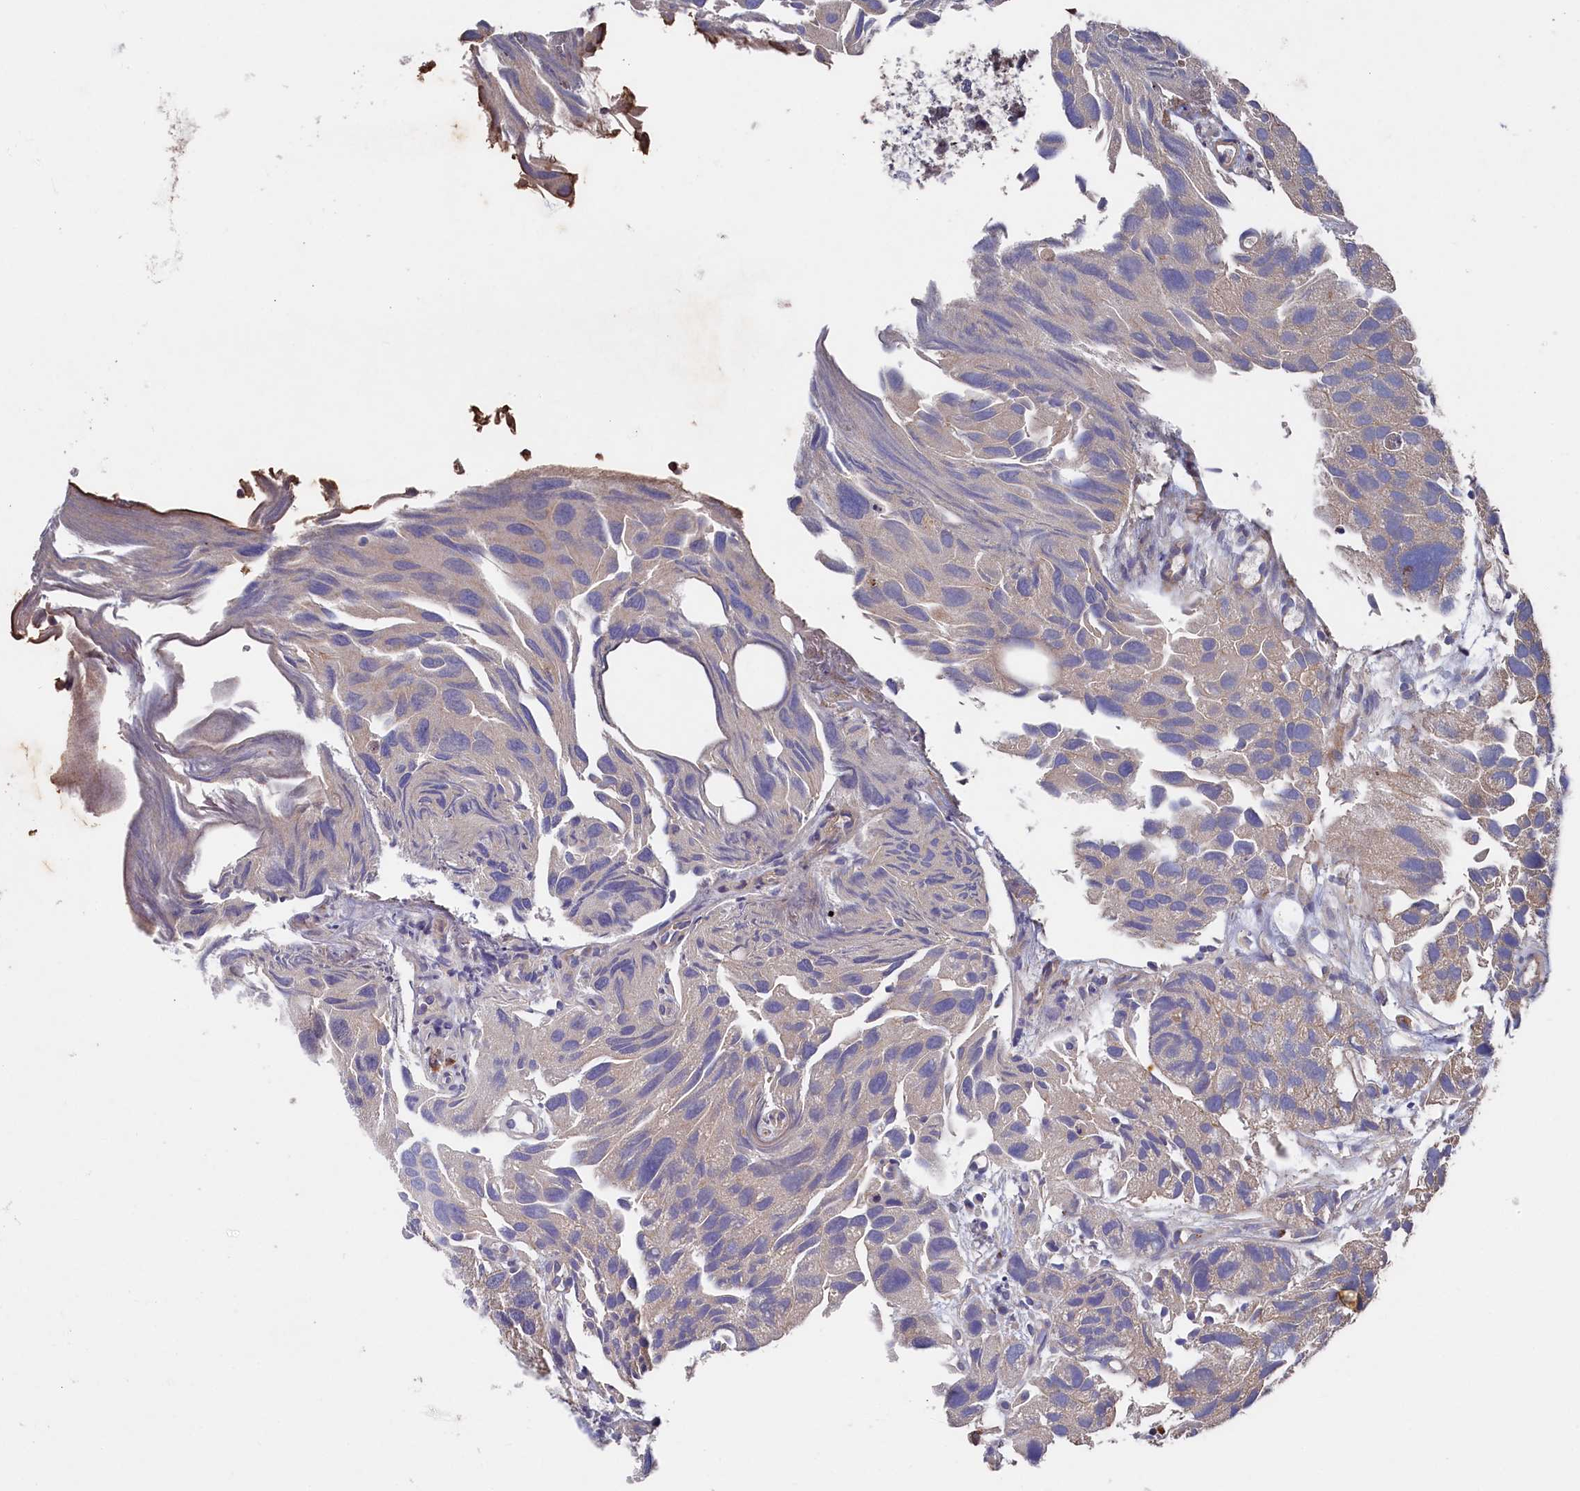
{"staining": {"intensity": "moderate", "quantity": "25%-75%", "location": "cytoplasmic/membranous"}, "tissue": "urothelial cancer", "cell_type": "Tumor cells", "image_type": "cancer", "snomed": [{"axis": "morphology", "description": "Urothelial carcinoma, High grade"}, {"axis": "topography", "description": "Urinary bladder"}], "caption": "Human high-grade urothelial carcinoma stained for a protein (brown) shows moderate cytoplasmic/membranous positive staining in about 25%-75% of tumor cells.", "gene": "SUPV3L1", "patient": {"sex": "female", "age": 75}}